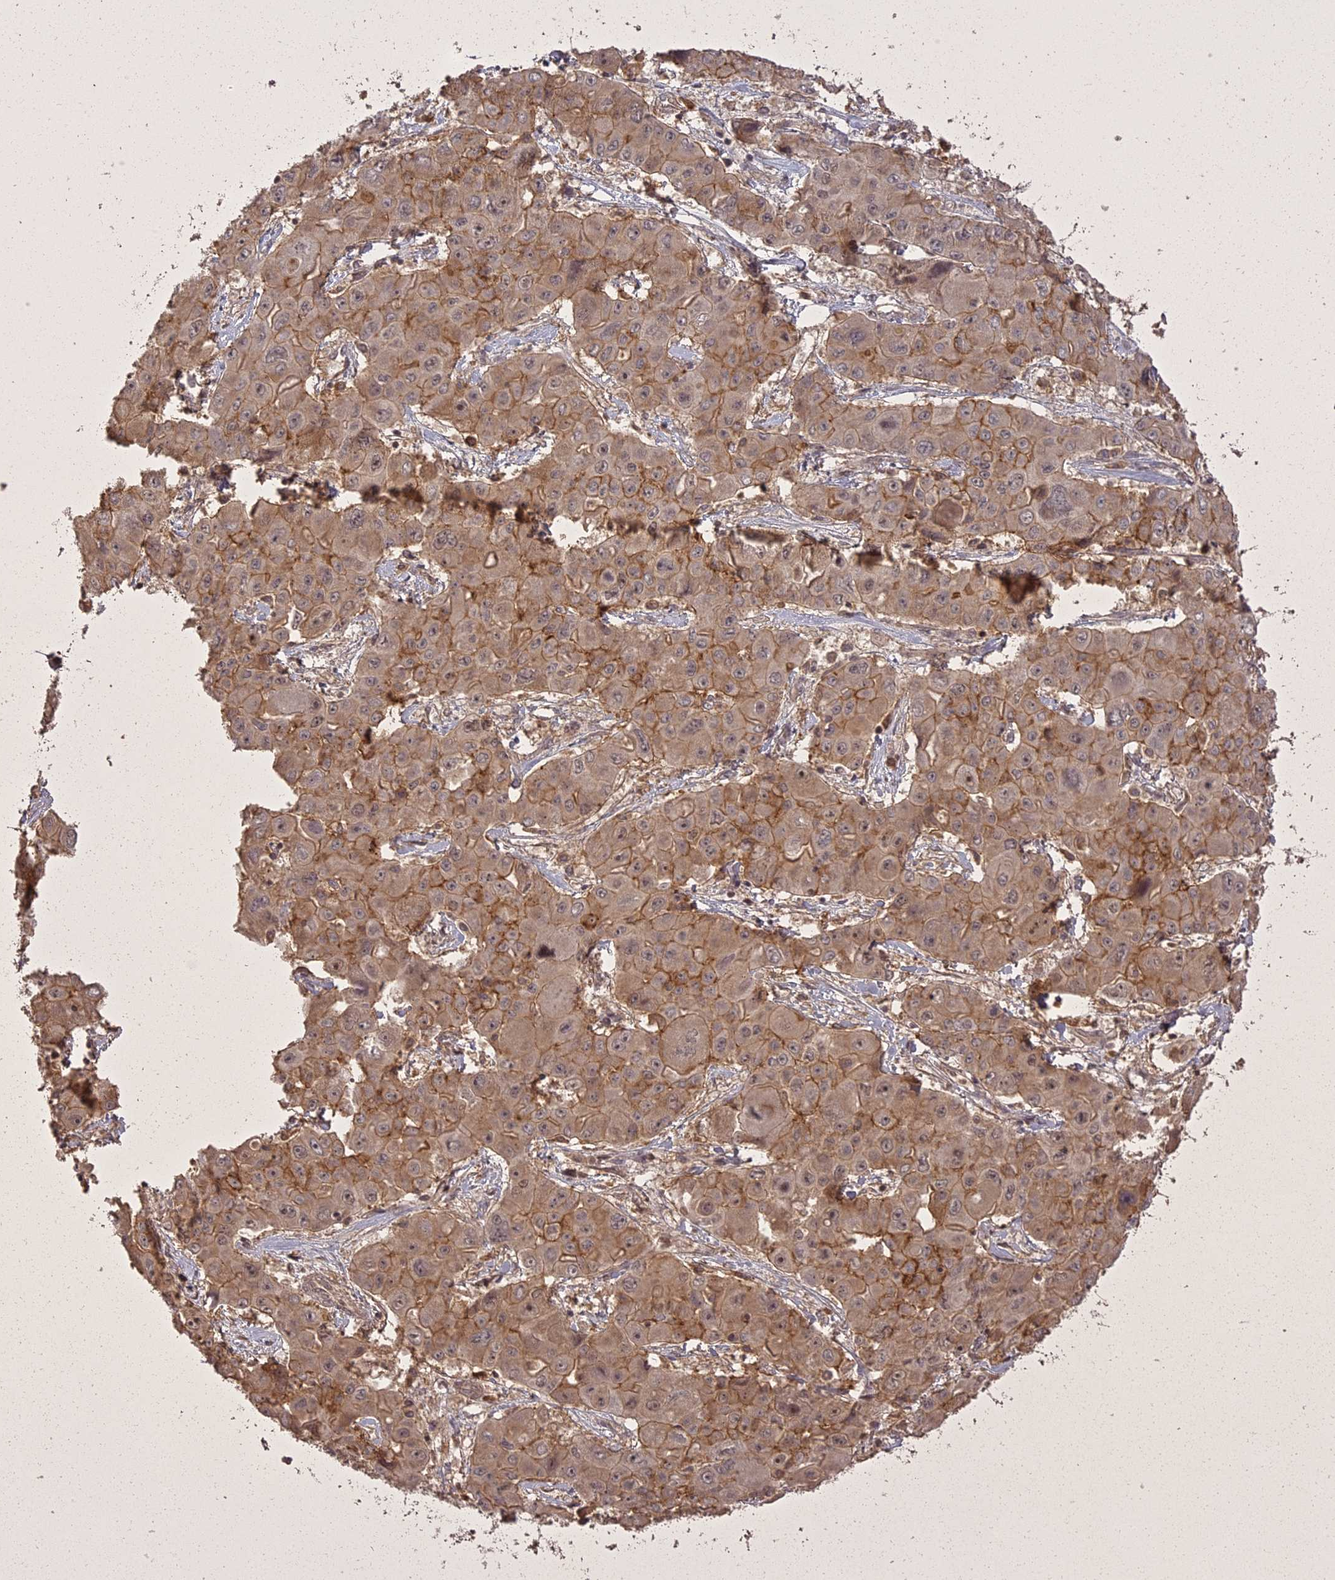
{"staining": {"intensity": "moderate", "quantity": ">75%", "location": "cytoplasmic/membranous,nuclear"}, "tissue": "liver cancer", "cell_type": "Tumor cells", "image_type": "cancer", "snomed": [{"axis": "morphology", "description": "Cholangiocarcinoma"}, {"axis": "topography", "description": "Liver"}], "caption": "About >75% of tumor cells in cholangiocarcinoma (liver) demonstrate moderate cytoplasmic/membranous and nuclear protein expression as visualized by brown immunohistochemical staining.", "gene": "ING5", "patient": {"sex": "male", "age": 67}}